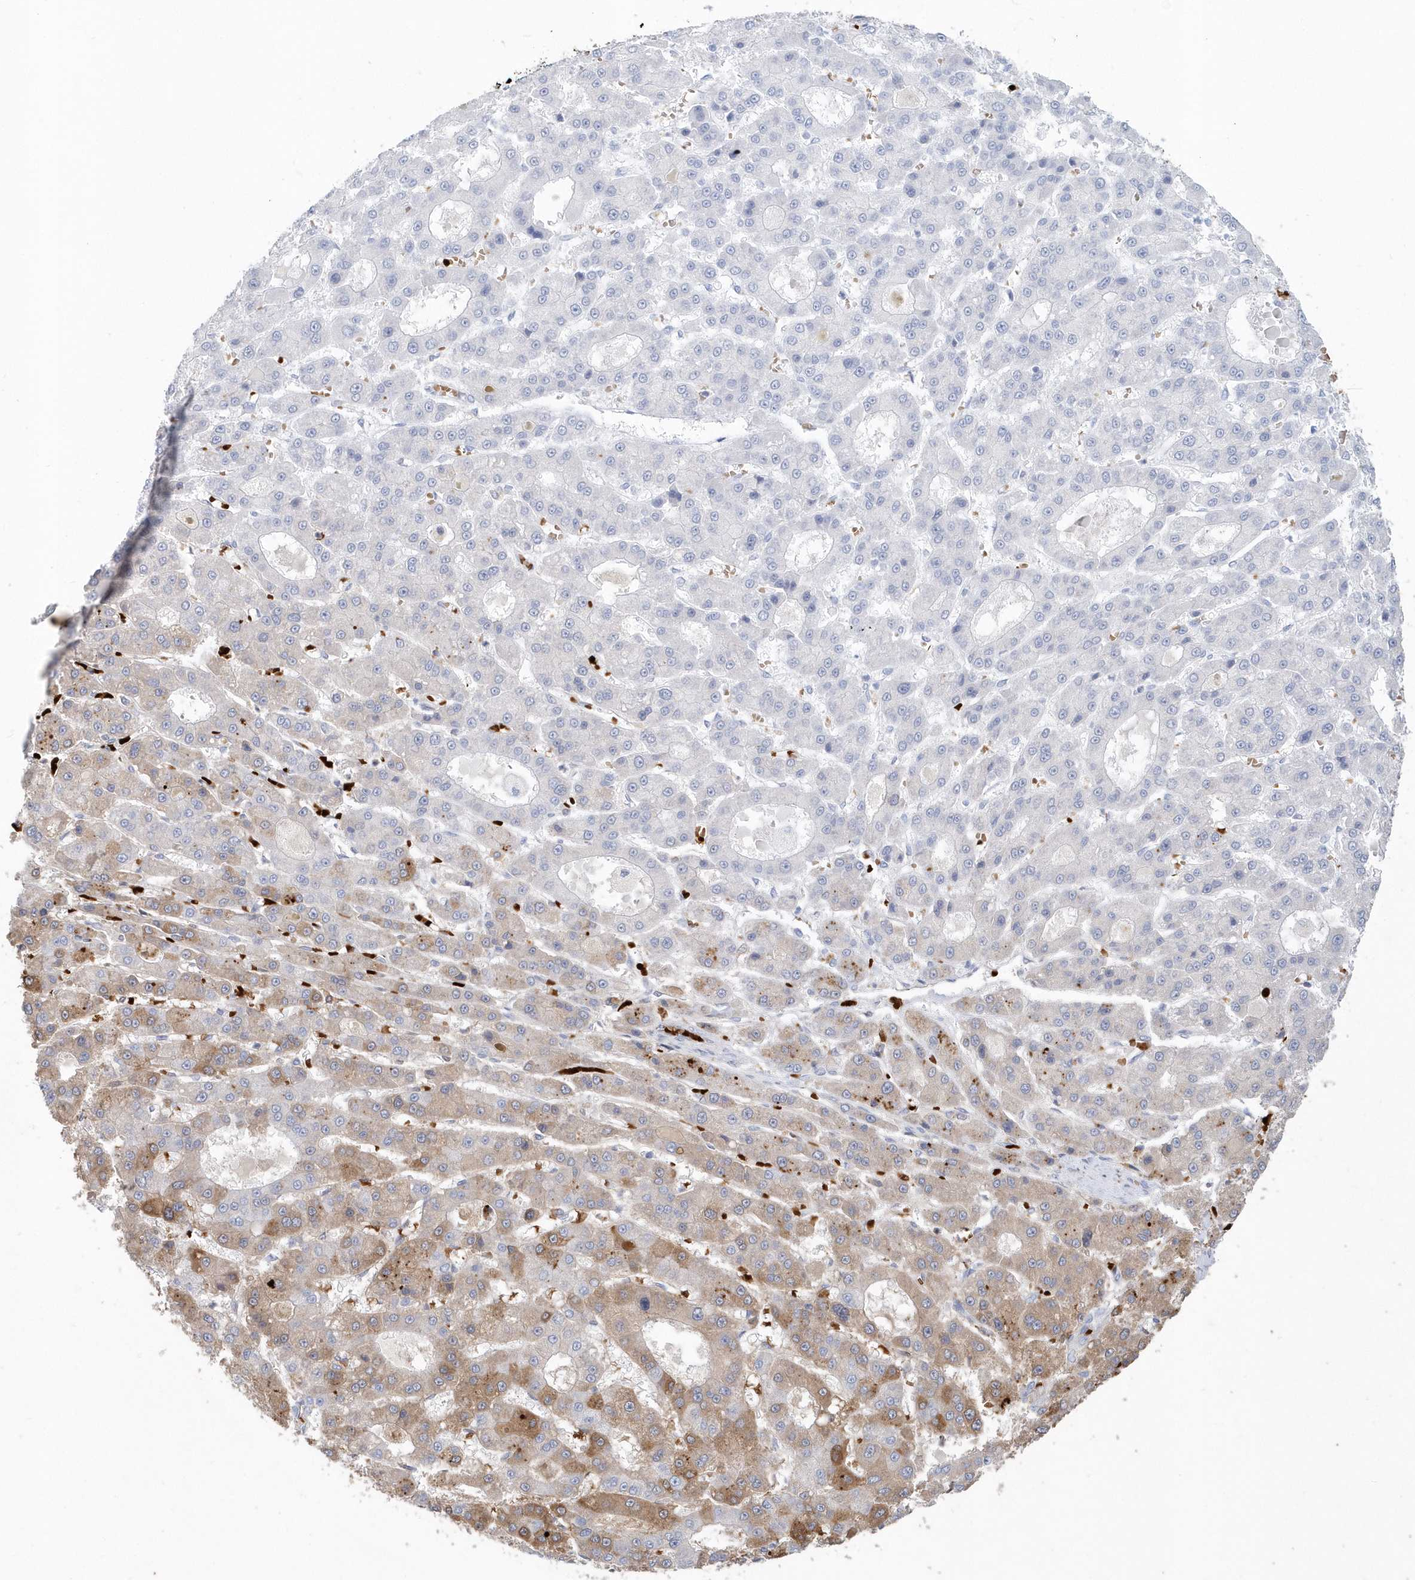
{"staining": {"intensity": "moderate", "quantity": "<25%", "location": "cytoplasmic/membranous"}, "tissue": "liver cancer", "cell_type": "Tumor cells", "image_type": "cancer", "snomed": [{"axis": "morphology", "description": "Carcinoma, Hepatocellular, NOS"}, {"axis": "topography", "description": "Liver"}], "caption": "DAB (3,3'-diaminobenzidine) immunohistochemical staining of liver cancer (hepatocellular carcinoma) reveals moderate cytoplasmic/membranous protein expression in approximately <25% of tumor cells. The staining was performed using DAB (3,3'-diaminobenzidine) to visualize the protein expression in brown, while the nuclei were stained in blue with hematoxylin (Magnification: 20x).", "gene": "HBA2", "patient": {"sex": "male", "age": 70}}